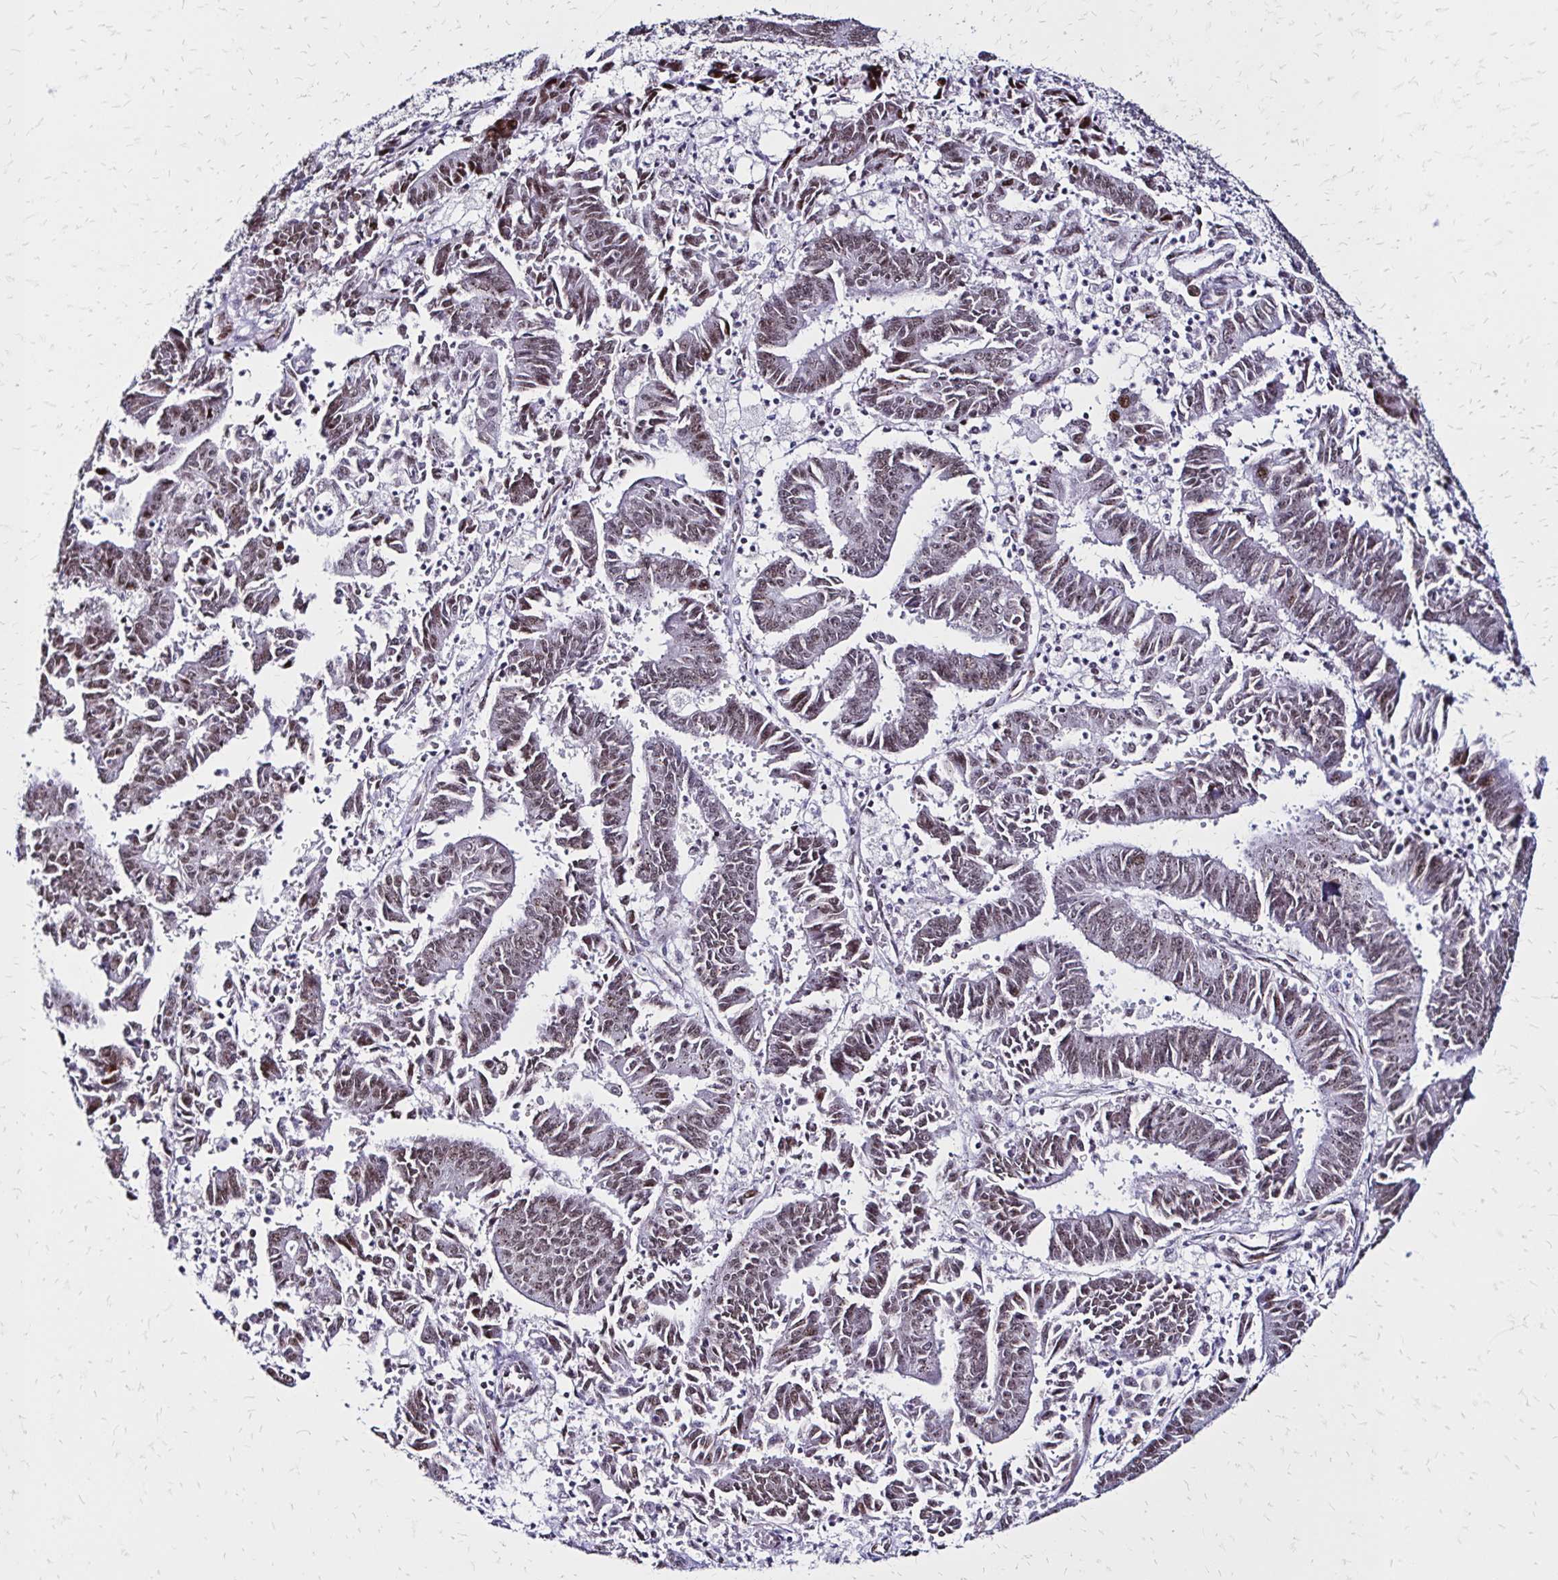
{"staining": {"intensity": "weak", "quantity": "25%-75%", "location": "cytoplasmic/membranous,nuclear"}, "tissue": "endometrial cancer", "cell_type": "Tumor cells", "image_type": "cancer", "snomed": [{"axis": "morphology", "description": "Adenocarcinoma, NOS"}, {"axis": "topography", "description": "Endometrium"}], "caption": "Approximately 25%-75% of tumor cells in human adenocarcinoma (endometrial) show weak cytoplasmic/membranous and nuclear protein expression as visualized by brown immunohistochemical staining.", "gene": "TOB1", "patient": {"sex": "female", "age": 73}}